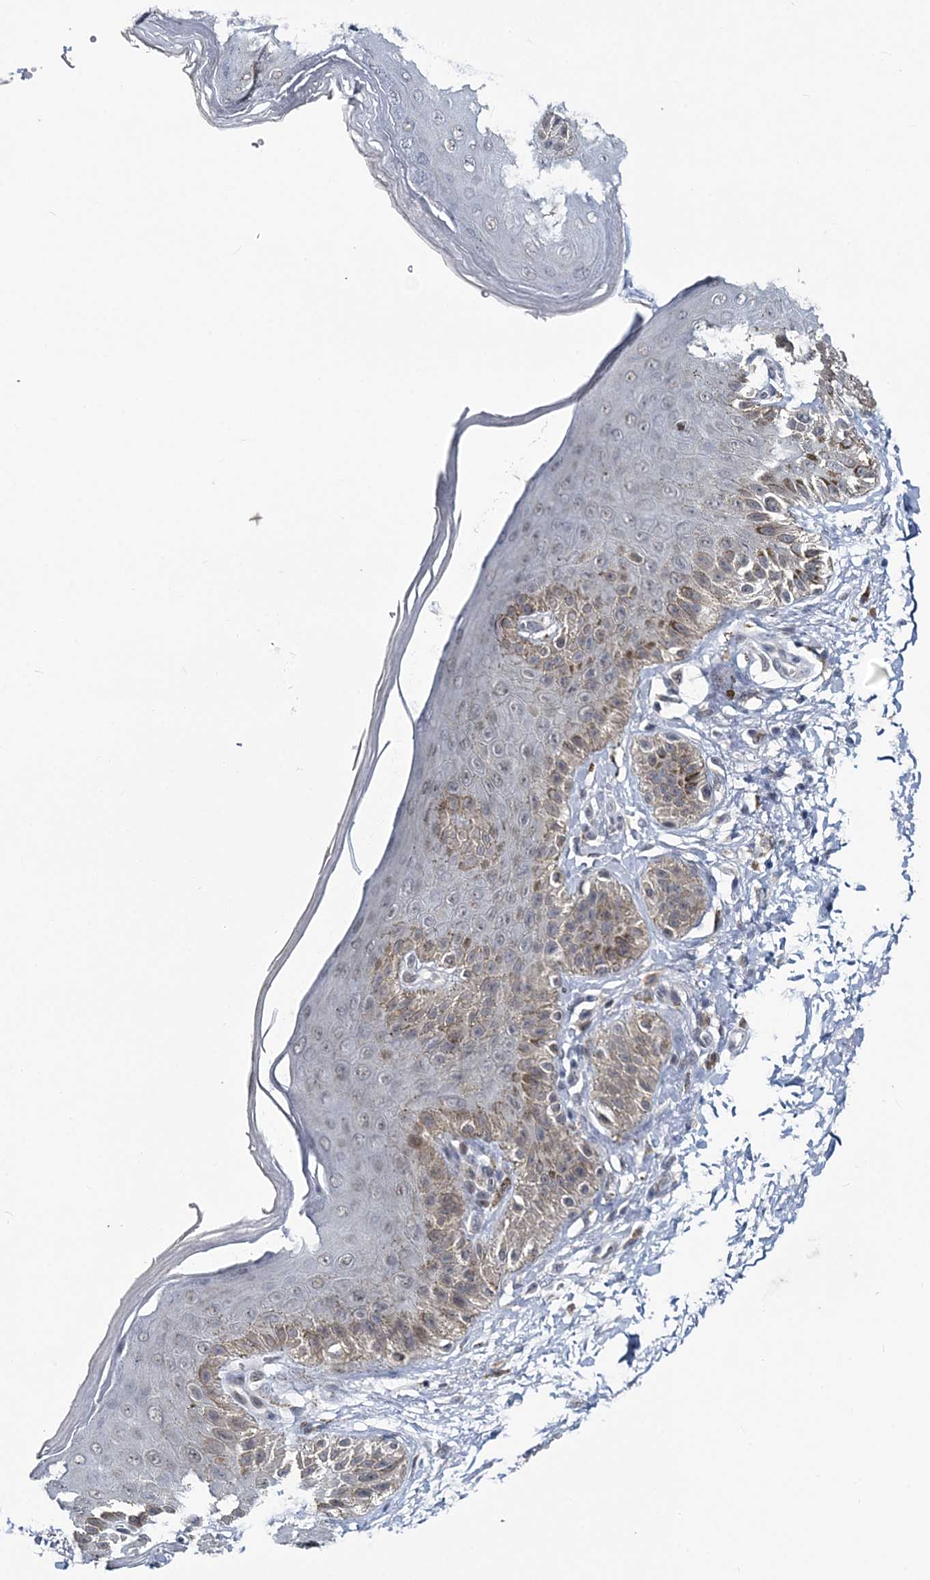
{"staining": {"intensity": "weak", "quantity": "<25%", "location": "cytoplasmic/membranous"}, "tissue": "skin", "cell_type": "Epidermal cells", "image_type": "normal", "snomed": [{"axis": "morphology", "description": "Normal tissue, NOS"}, {"axis": "topography", "description": "Anal"}], "caption": "IHC of benign human skin exhibits no staining in epidermal cells.", "gene": "HYCC2", "patient": {"sex": "male", "age": 44}}